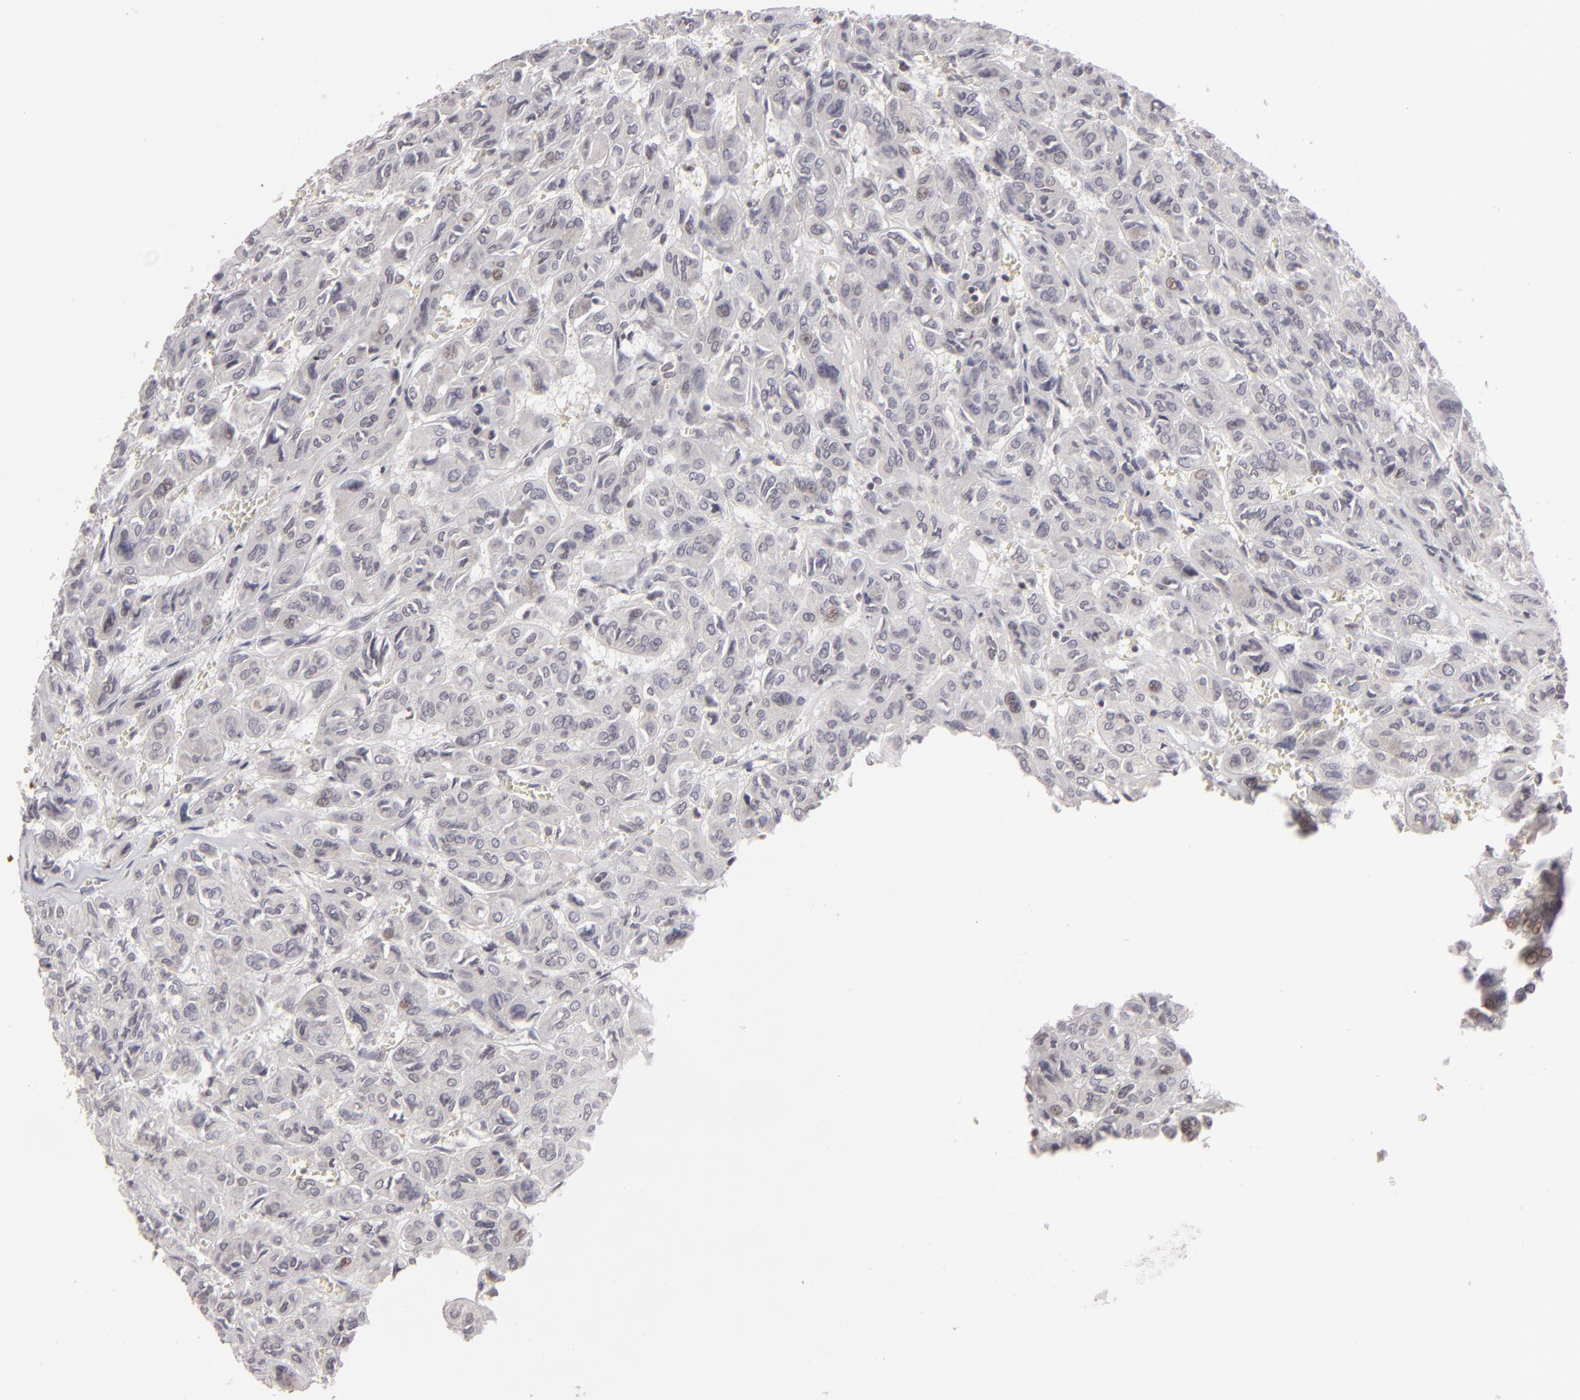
{"staining": {"intensity": "negative", "quantity": "none", "location": "none"}, "tissue": "thyroid cancer", "cell_type": "Tumor cells", "image_type": "cancer", "snomed": [{"axis": "morphology", "description": "Follicular adenoma carcinoma, NOS"}, {"axis": "topography", "description": "Thyroid gland"}], "caption": "Immunohistochemical staining of human thyroid cancer shows no significant staining in tumor cells.", "gene": "CLDN2", "patient": {"sex": "female", "age": 71}}